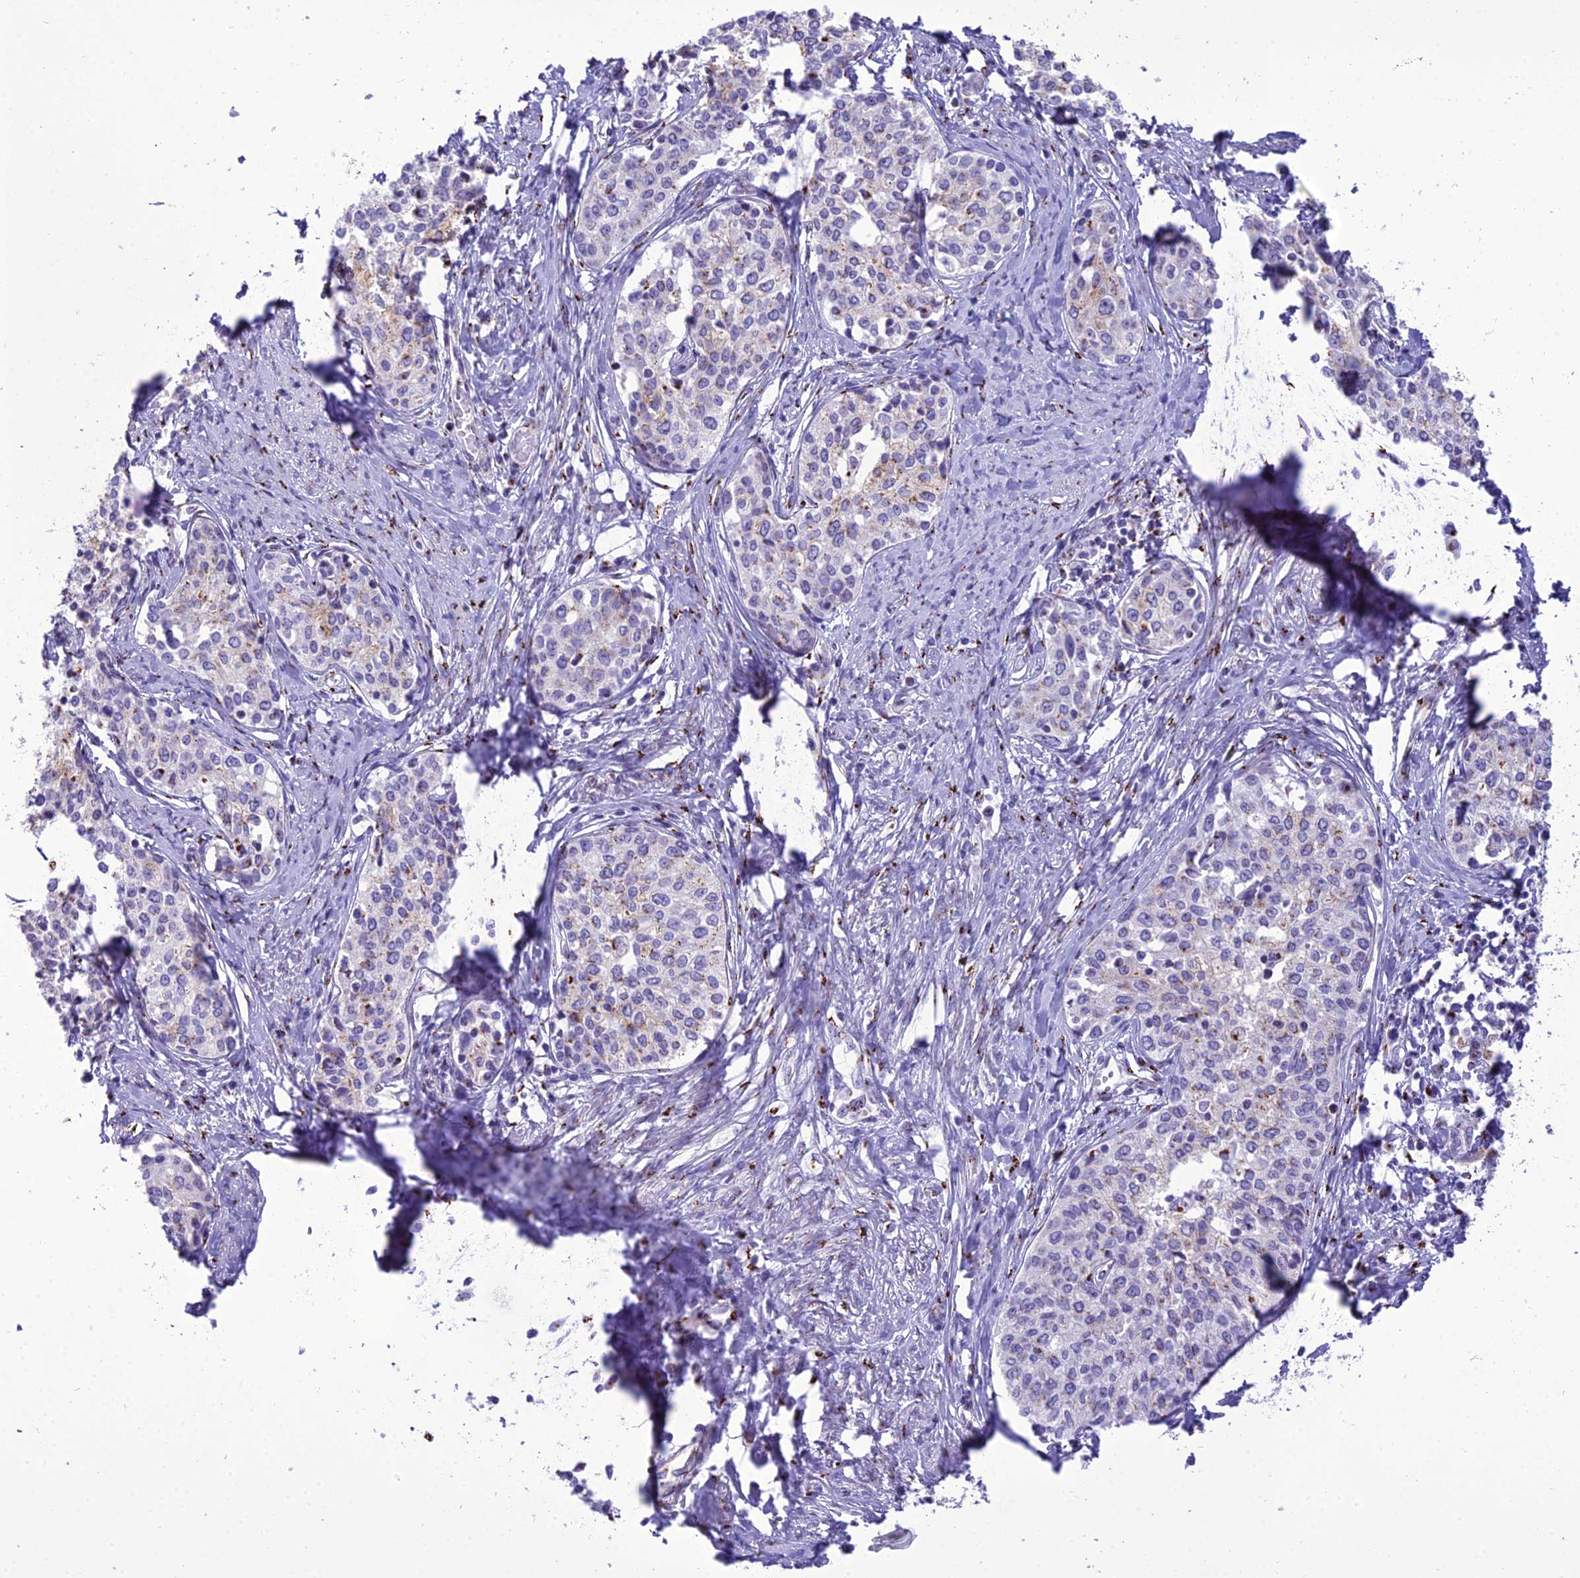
{"staining": {"intensity": "moderate", "quantity": "<25%", "location": "cytoplasmic/membranous"}, "tissue": "cervical cancer", "cell_type": "Tumor cells", "image_type": "cancer", "snomed": [{"axis": "morphology", "description": "Squamous cell carcinoma, NOS"}, {"axis": "morphology", "description": "Adenocarcinoma, NOS"}, {"axis": "topography", "description": "Cervix"}], "caption": "The histopathology image shows a brown stain indicating the presence of a protein in the cytoplasmic/membranous of tumor cells in cervical adenocarcinoma.", "gene": "GOLM2", "patient": {"sex": "female", "age": 52}}